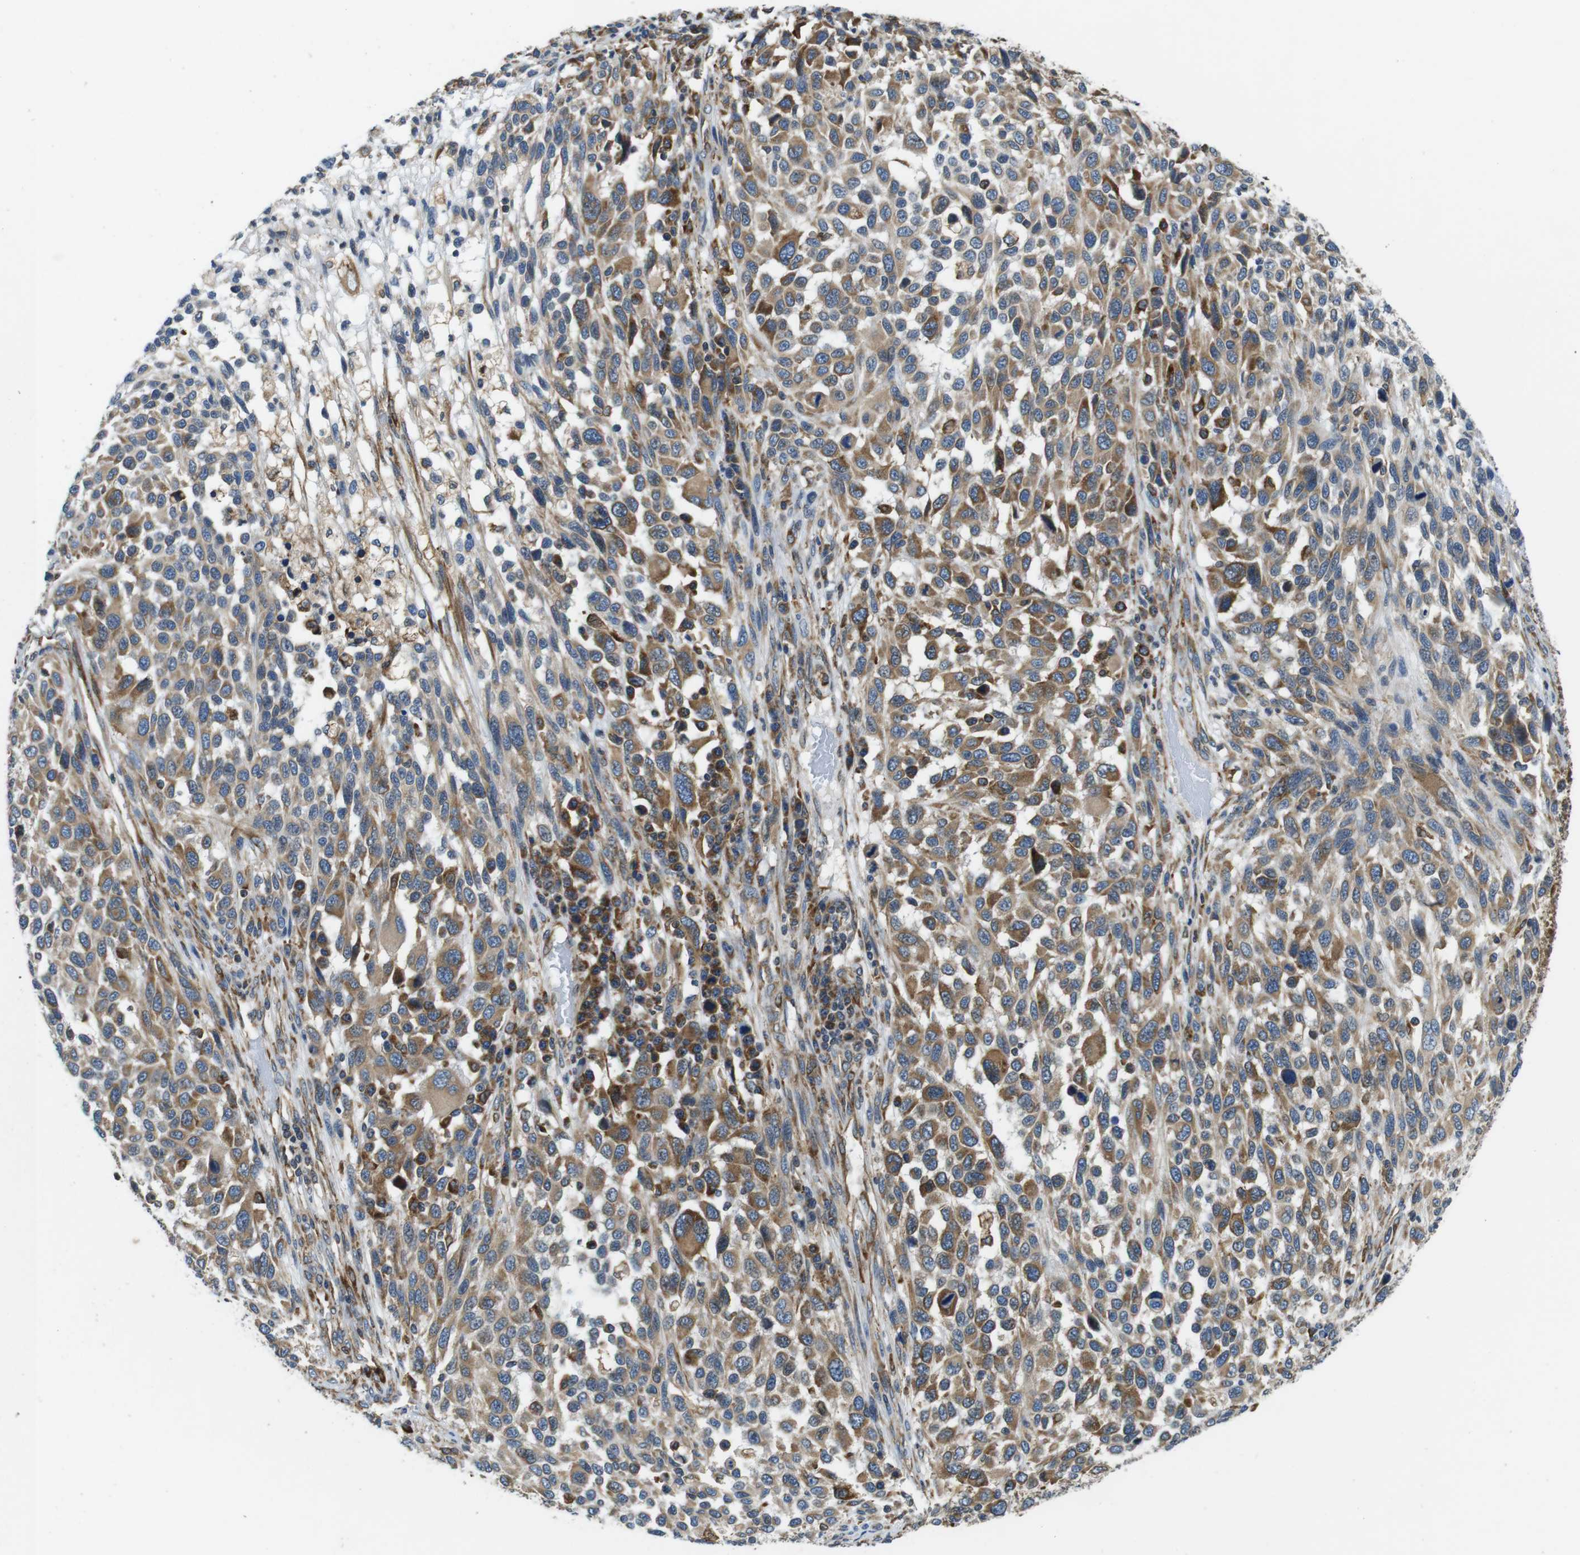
{"staining": {"intensity": "moderate", "quantity": ">75%", "location": "cytoplasmic/membranous"}, "tissue": "melanoma", "cell_type": "Tumor cells", "image_type": "cancer", "snomed": [{"axis": "morphology", "description": "Malignant melanoma, Metastatic site"}, {"axis": "topography", "description": "Lymph node"}], "caption": "A brown stain highlights moderate cytoplasmic/membranous expression of a protein in human malignant melanoma (metastatic site) tumor cells. The protein is shown in brown color, while the nuclei are stained blue.", "gene": "UGGT1", "patient": {"sex": "male", "age": 61}}